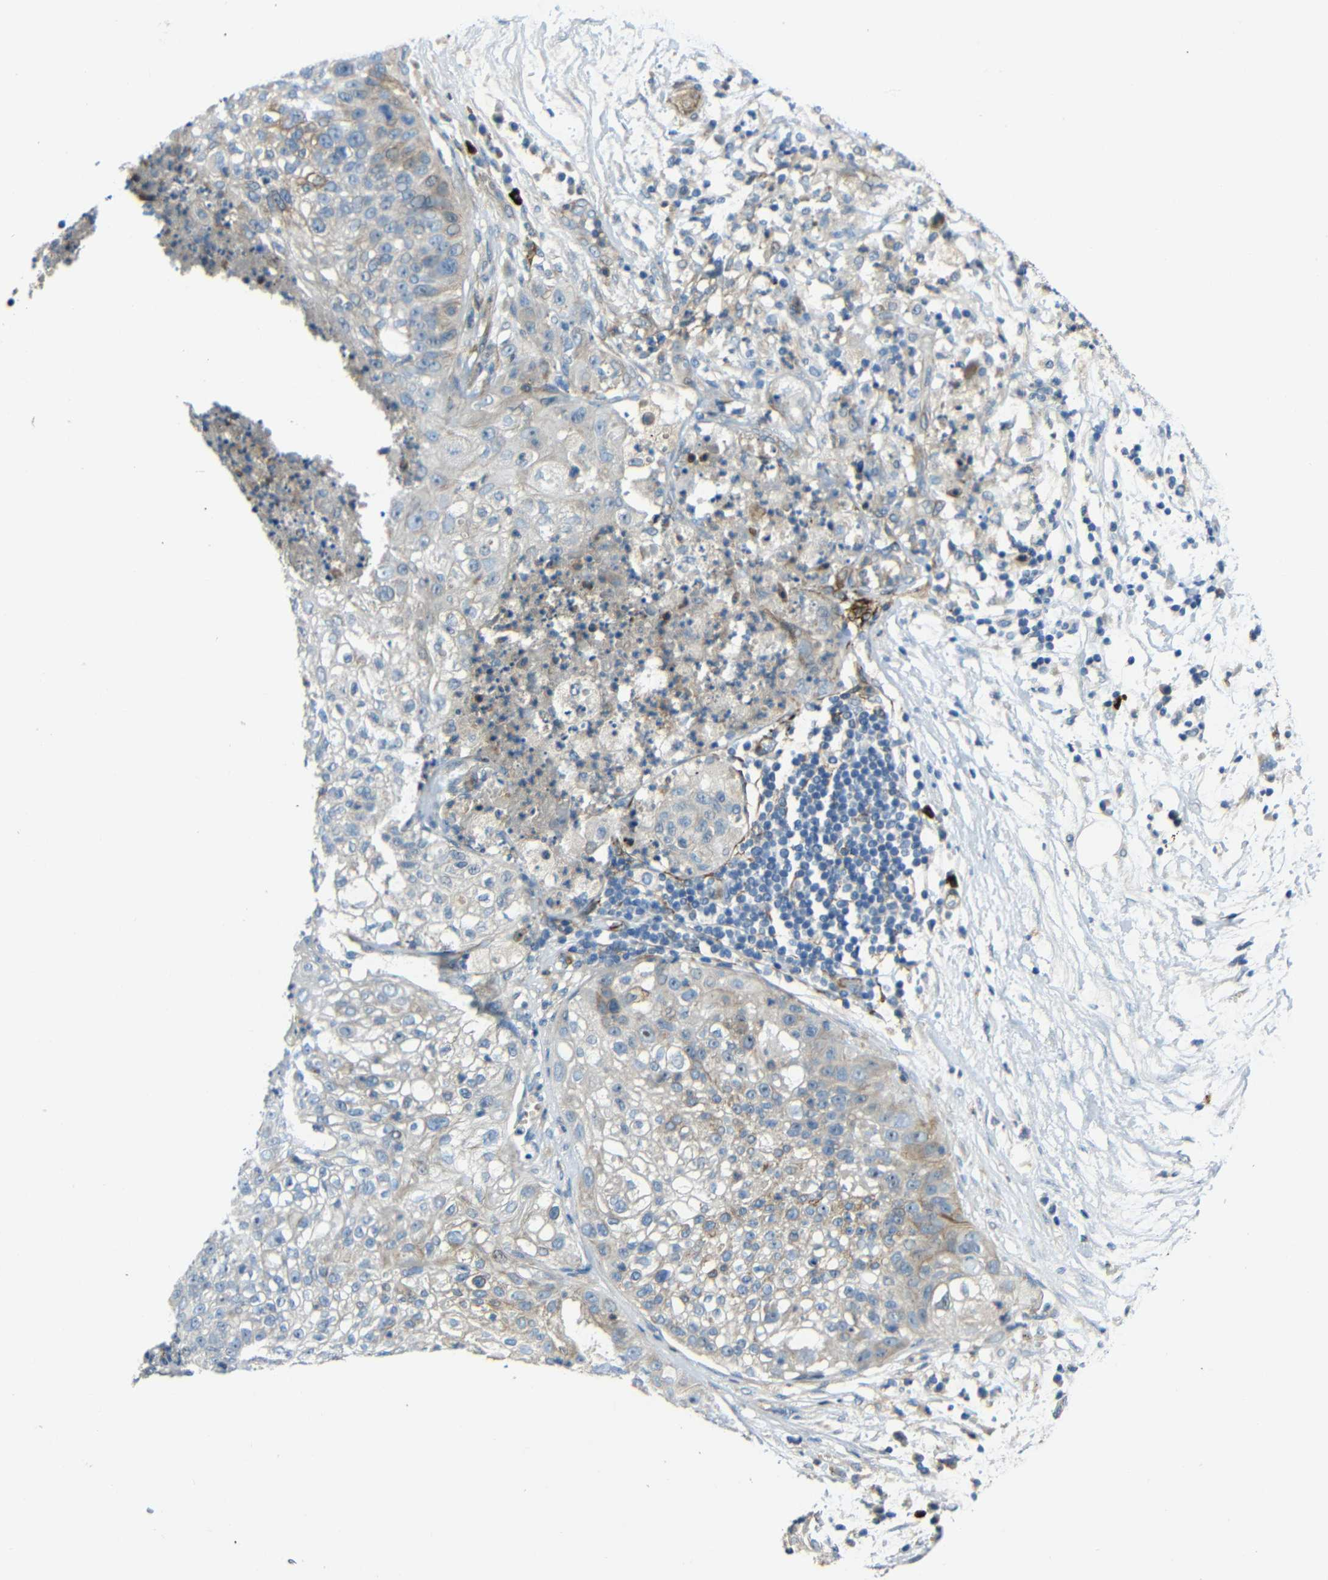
{"staining": {"intensity": "weak", "quantity": "<25%", "location": "cytoplasmic/membranous"}, "tissue": "lung cancer", "cell_type": "Tumor cells", "image_type": "cancer", "snomed": [{"axis": "morphology", "description": "Inflammation, NOS"}, {"axis": "morphology", "description": "Squamous cell carcinoma, NOS"}, {"axis": "topography", "description": "Lymph node"}, {"axis": "topography", "description": "Soft tissue"}, {"axis": "topography", "description": "Lung"}], "caption": "The photomicrograph displays no staining of tumor cells in lung squamous cell carcinoma. The staining was performed using DAB to visualize the protein expression in brown, while the nuclei were stained in blue with hematoxylin (Magnification: 20x).", "gene": "DCLK1", "patient": {"sex": "male", "age": 66}}